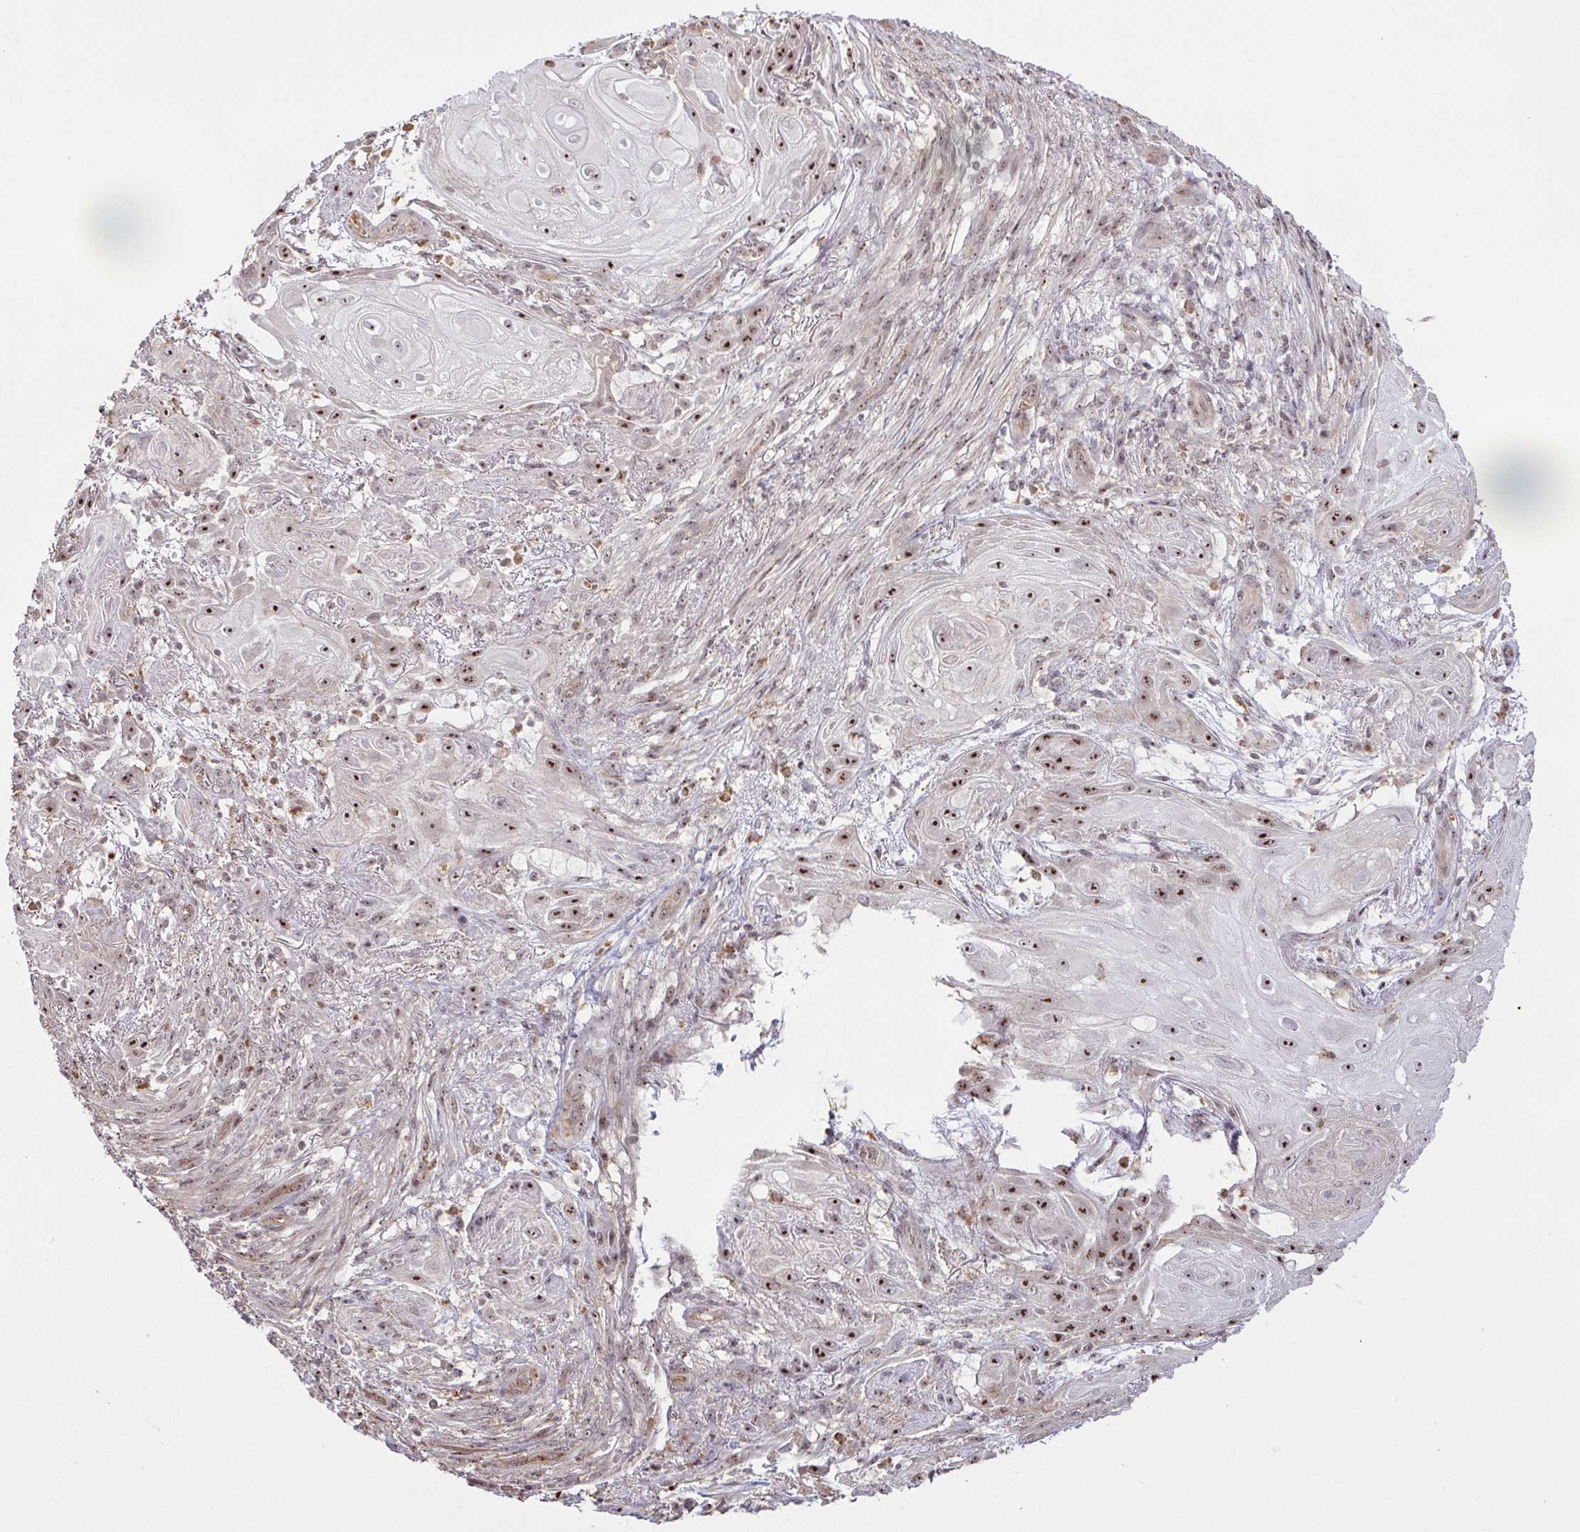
{"staining": {"intensity": "strong", "quantity": "25%-75%", "location": "nuclear"}, "tissue": "skin cancer", "cell_type": "Tumor cells", "image_type": "cancer", "snomed": [{"axis": "morphology", "description": "Squamous cell carcinoma, NOS"}, {"axis": "topography", "description": "Skin"}], "caption": "Immunohistochemical staining of squamous cell carcinoma (skin) displays high levels of strong nuclear protein expression in about 25%-75% of tumor cells.", "gene": "RSL24D1", "patient": {"sex": "male", "age": 62}}